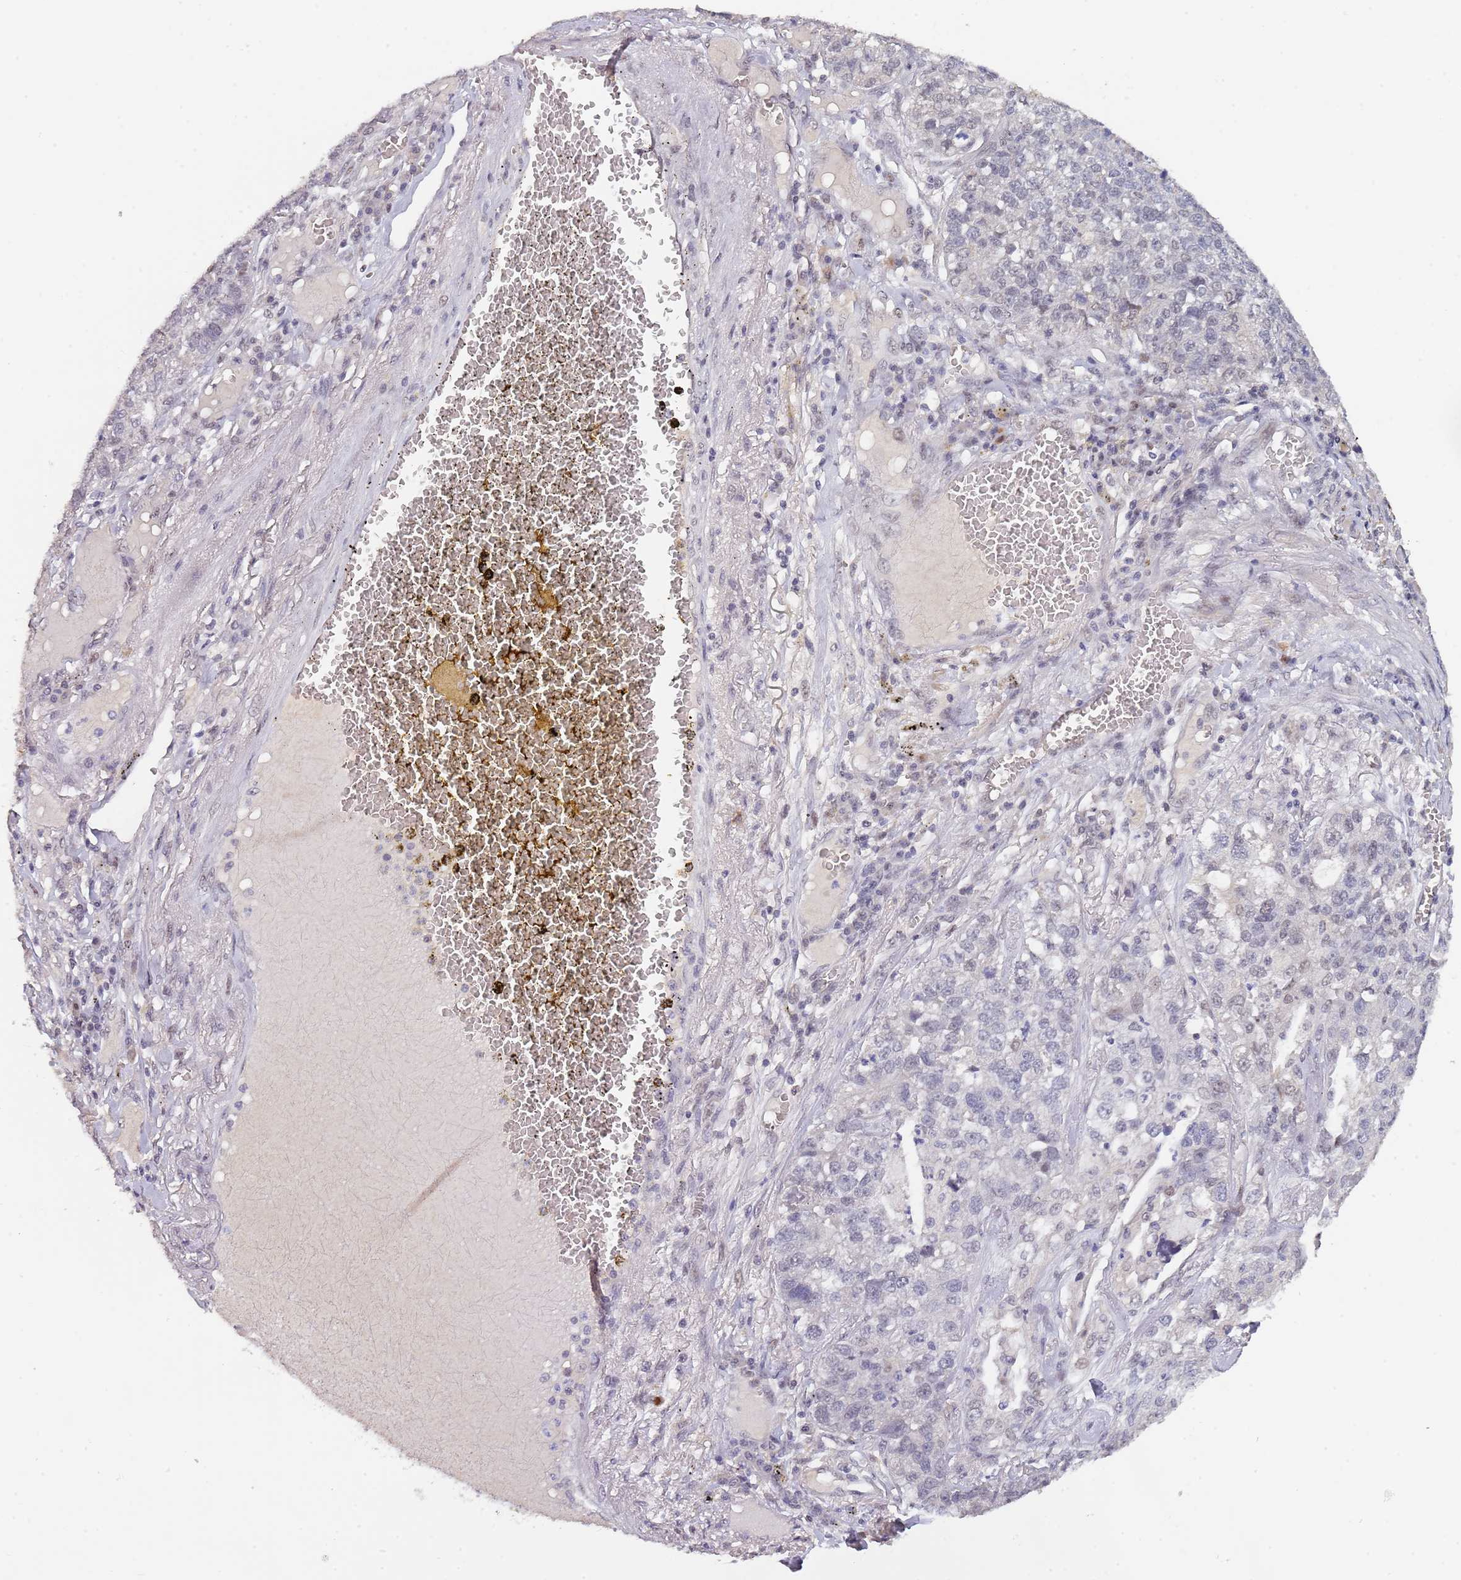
{"staining": {"intensity": "negative", "quantity": "none", "location": "none"}, "tissue": "lung cancer", "cell_type": "Tumor cells", "image_type": "cancer", "snomed": [{"axis": "morphology", "description": "Adenocarcinoma, NOS"}, {"axis": "topography", "description": "Lung"}], "caption": "The IHC micrograph has no significant positivity in tumor cells of lung cancer tissue.", "gene": "CIZ1", "patient": {"sex": "male", "age": 49}}